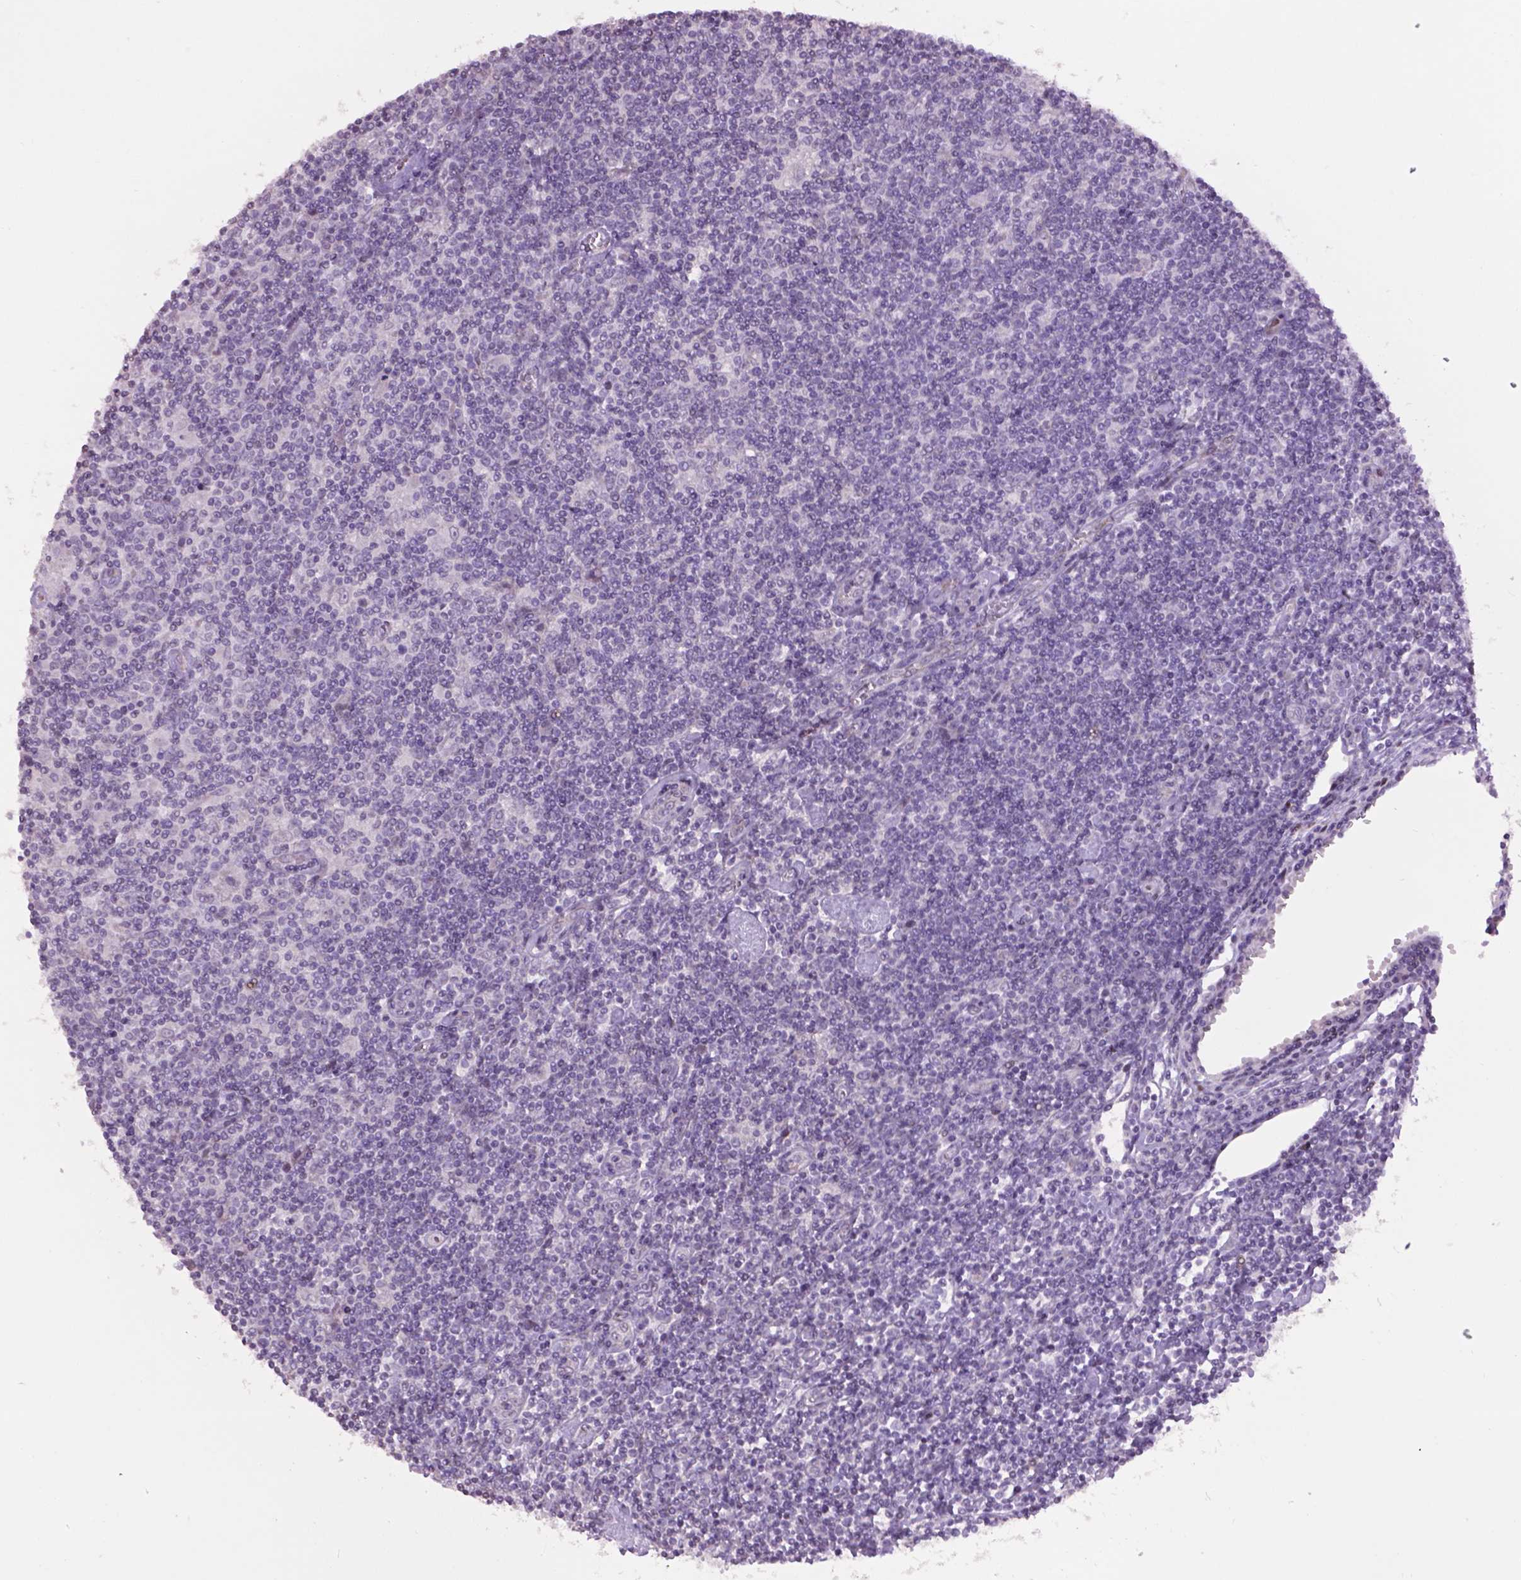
{"staining": {"intensity": "negative", "quantity": "none", "location": "none"}, "tissue": "lymphoma", "cell_type": "Tumor cells", "image_type": "cancer", "snomed": [{"axis": "morphology", "description": "Hodgkin's disease, NOS"}, {"axis": "topography", "description": "Lymph node"}], "caption": "This is an immunohistochemistry micrograph of lymphoma. There is no expression in tumor cells.", "gene": "TH", "patient": {"sex": "male", "age": 40}}